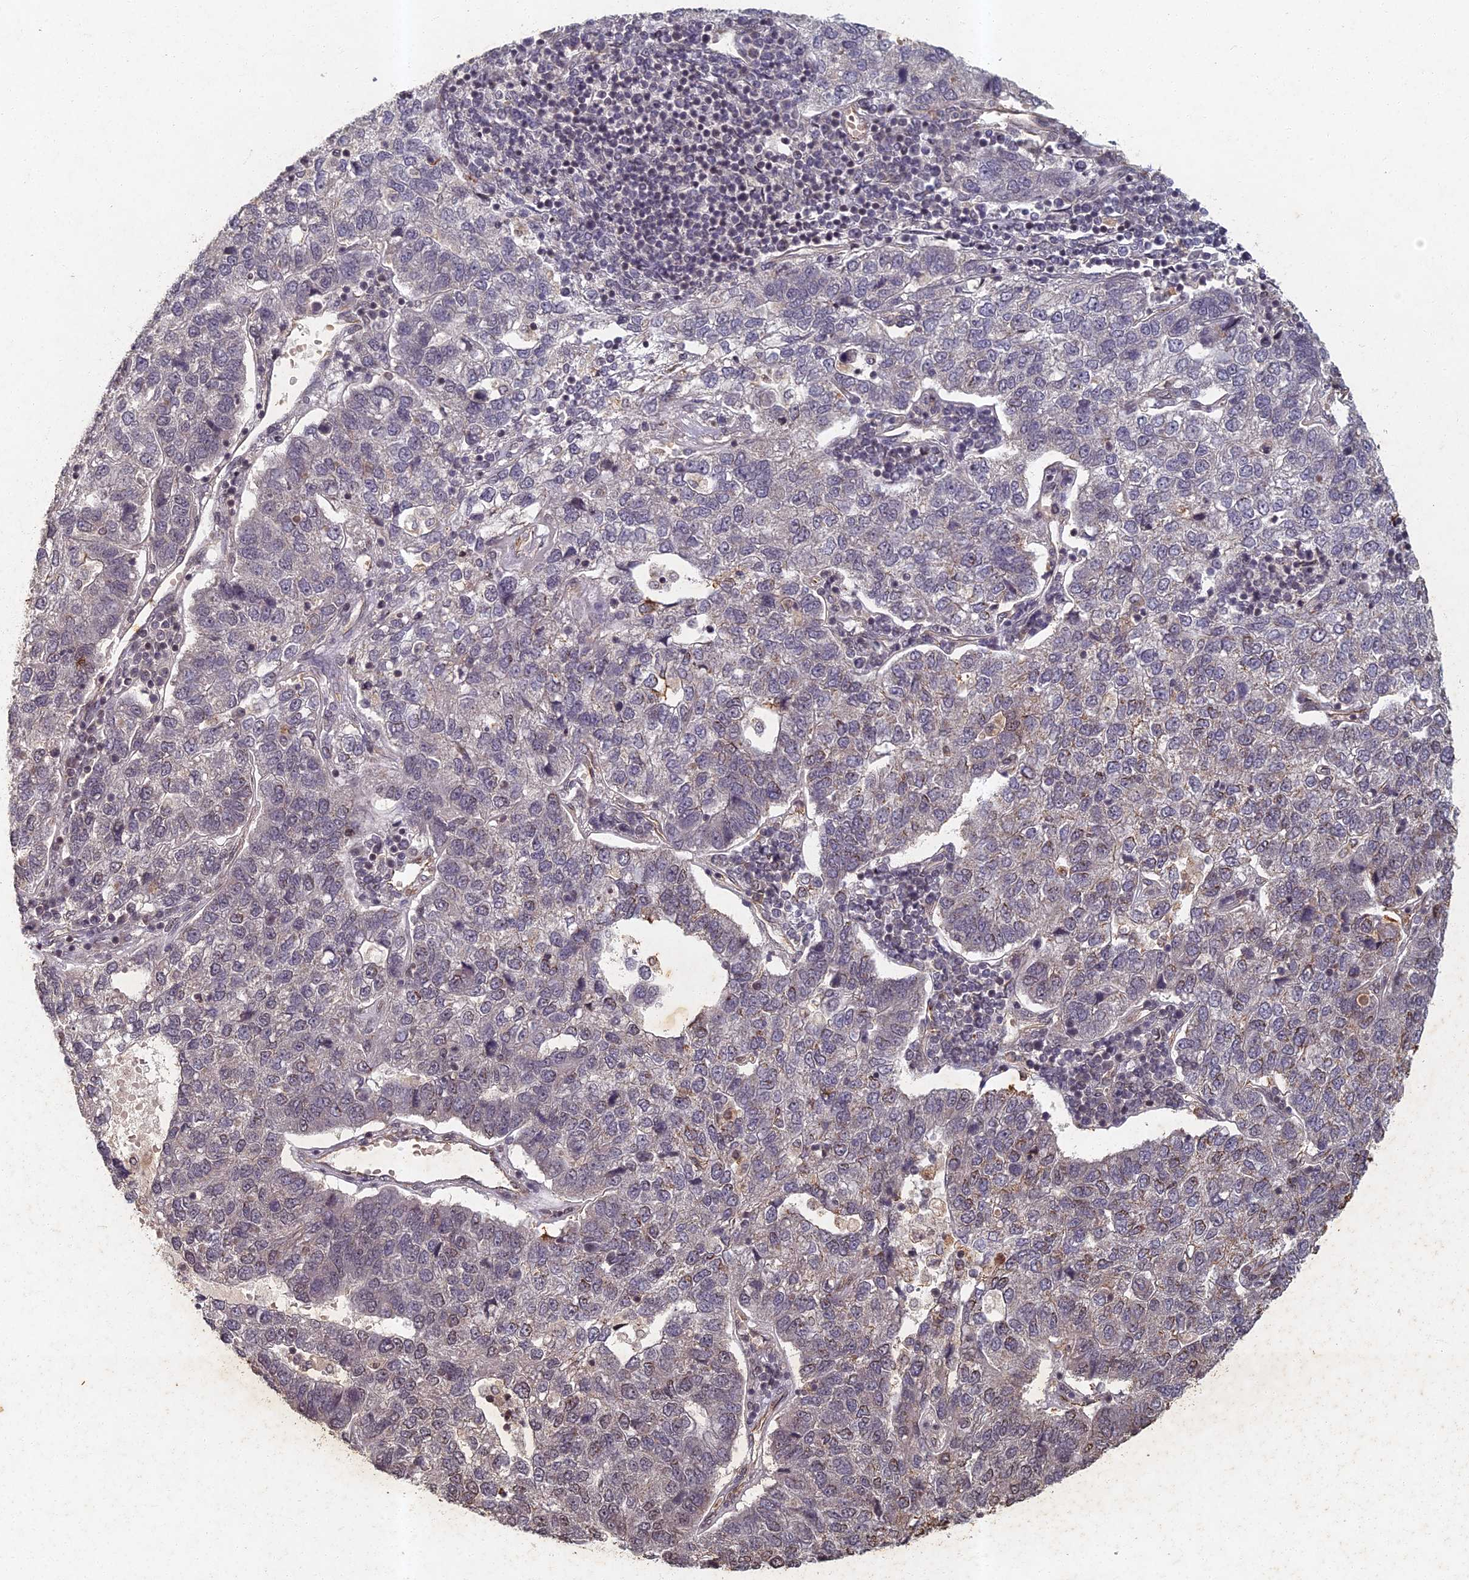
{"staining": {"intensity": "negative", "quantity": "none", "location": "none"}, "tissue": "pancreatic cancer", "cell_type": "Tumor cells", "image_type": "cancer", "snomed": [{"axis": "morphology", "description": "Adenocarcinoma, NOS"}, {"axis": "topography", "description": "Pancreas"}], "caption": "An image of human adenocarcinoma (pancreatic) is negative for staining in tumor cells.", "gene": "ABCB10", "patient": {"sex": "female", "age": 61}}